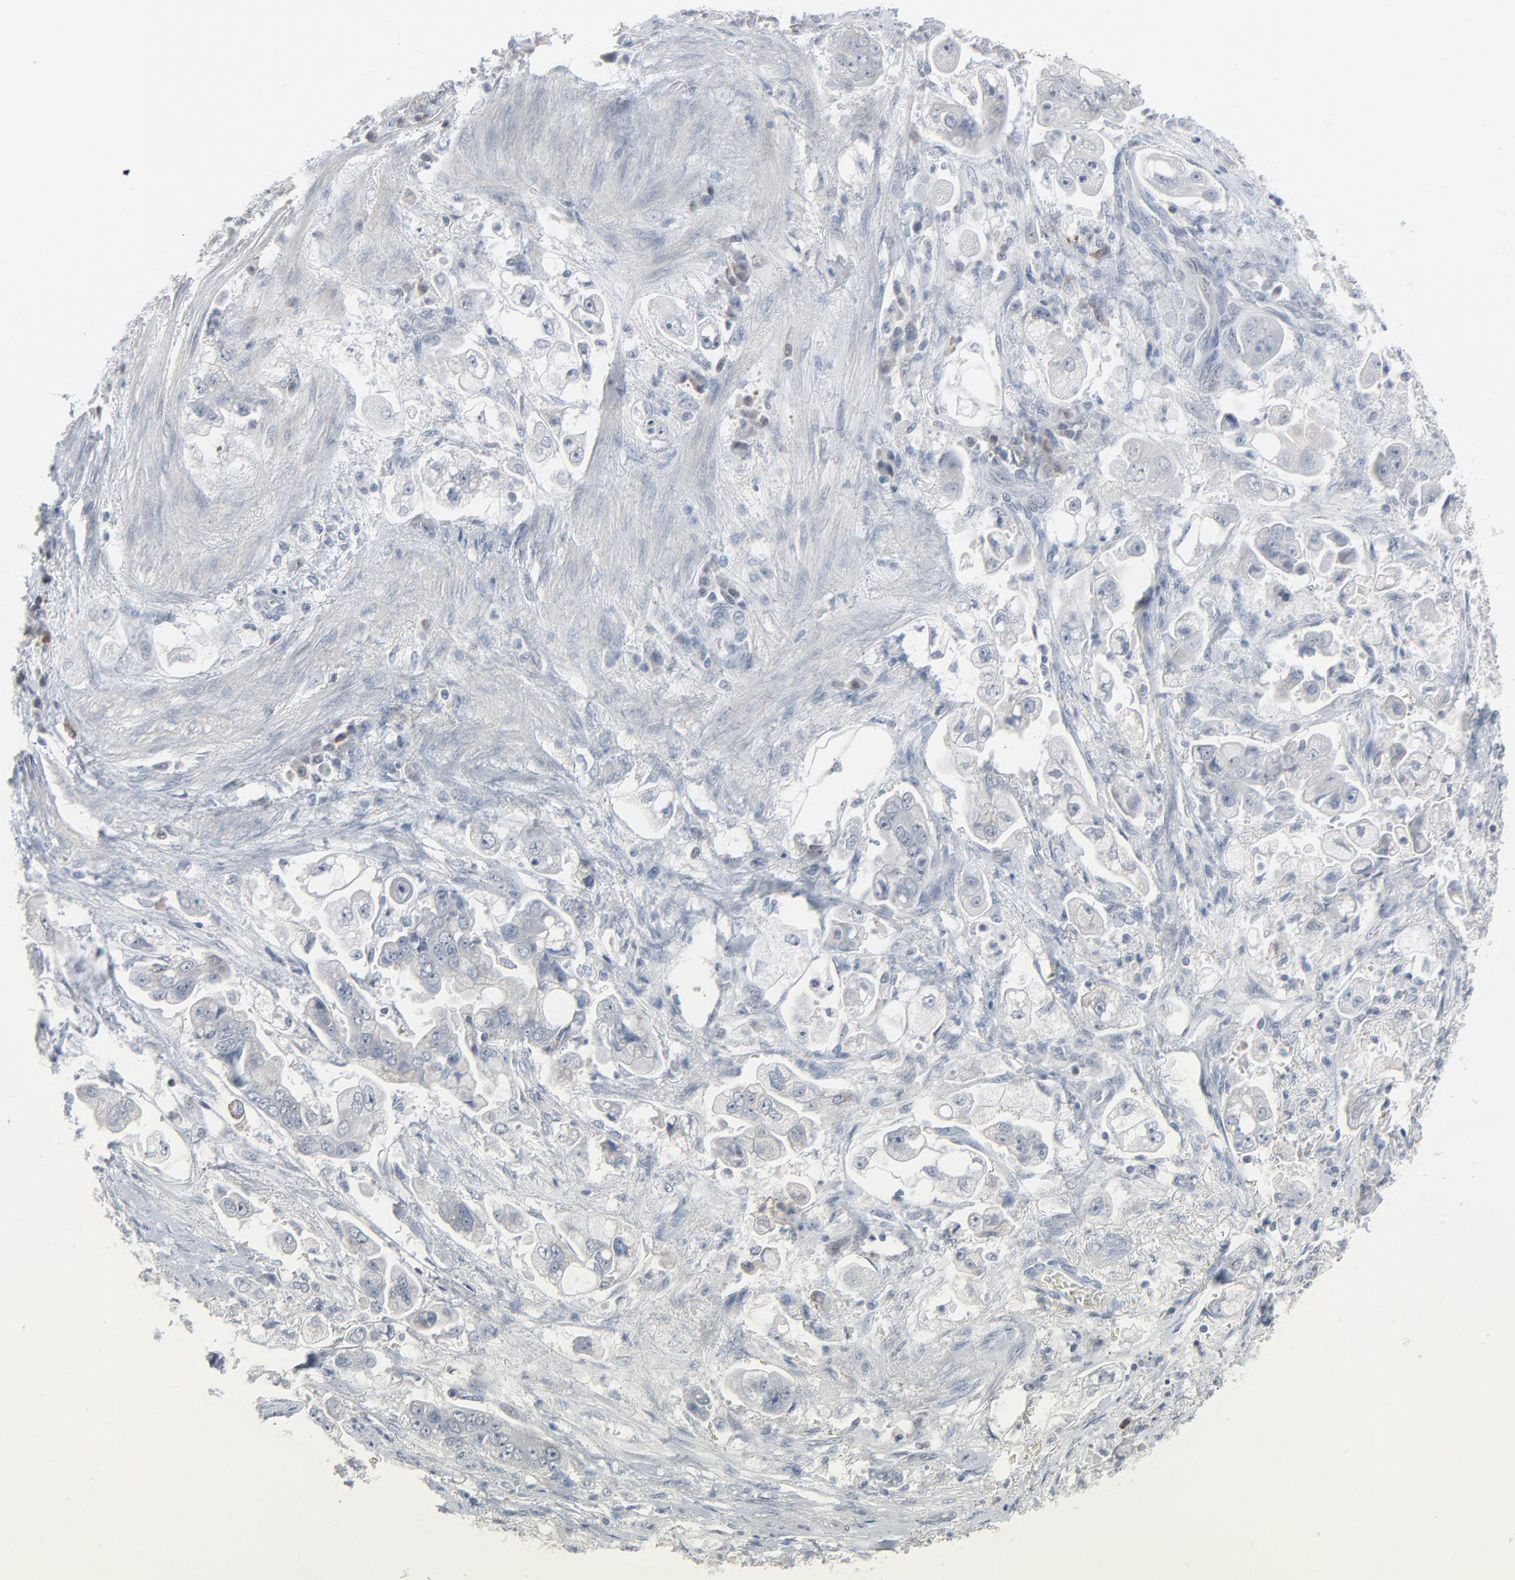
{"staining": {"intensity": "negative", "quantity": "none", "location": "none"}, "tissue": "stomach cancer", "cell_type": "Tumor cells", "image_type": "cancer", "snomed": [{"axis": "morphology", "description": "Adenocarcinoma, NOS"}, {"axis": "topography", "description": "Stomach"}], "caption": "Tumor cells show no significant positivity in stomach cancer.", "gene": "SAGE1", "patient": {"sex": "male", "age": 62}}